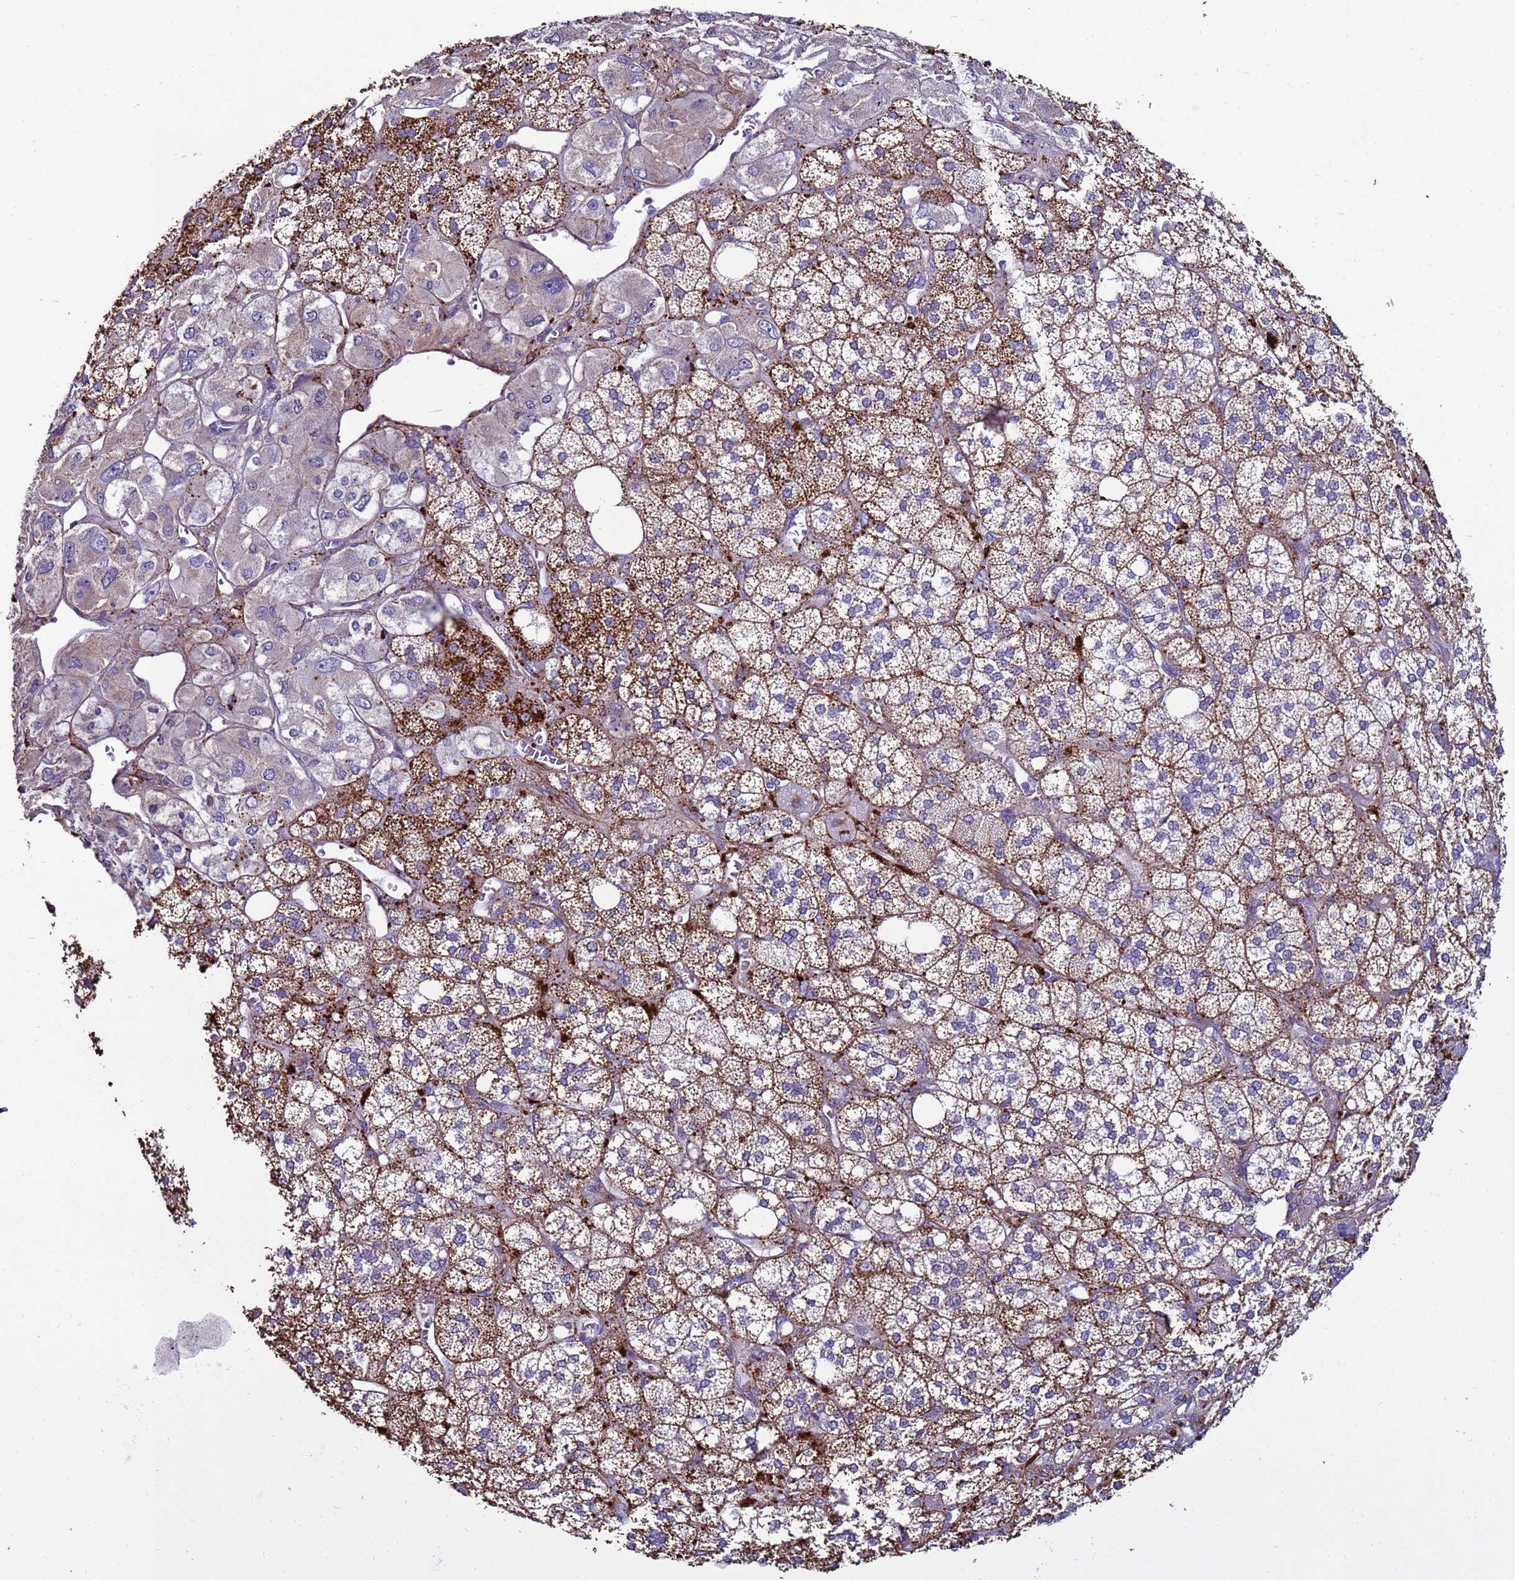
{"staining": {"intensity": "strong", "quantity": ">75%", "location": "cytoplasmic/membranous"}, "tissue": "adrenal gland", "cell_type": "Glandular cells", "image_type": "normal", "snomed": [{"axis": "morphology", "description": "Normal tissue, NOS"}, {"axis": "topography", "description": "Adrenal gland"}], "caption": "Unremarkable adrenal gland reveals strong cytoplasmic/membranous staining in about >75% of glandular cells, visualized by immunohistochemistry.", "gene": "RABL2A", "patient": {"sex": "male", "age": 61}}